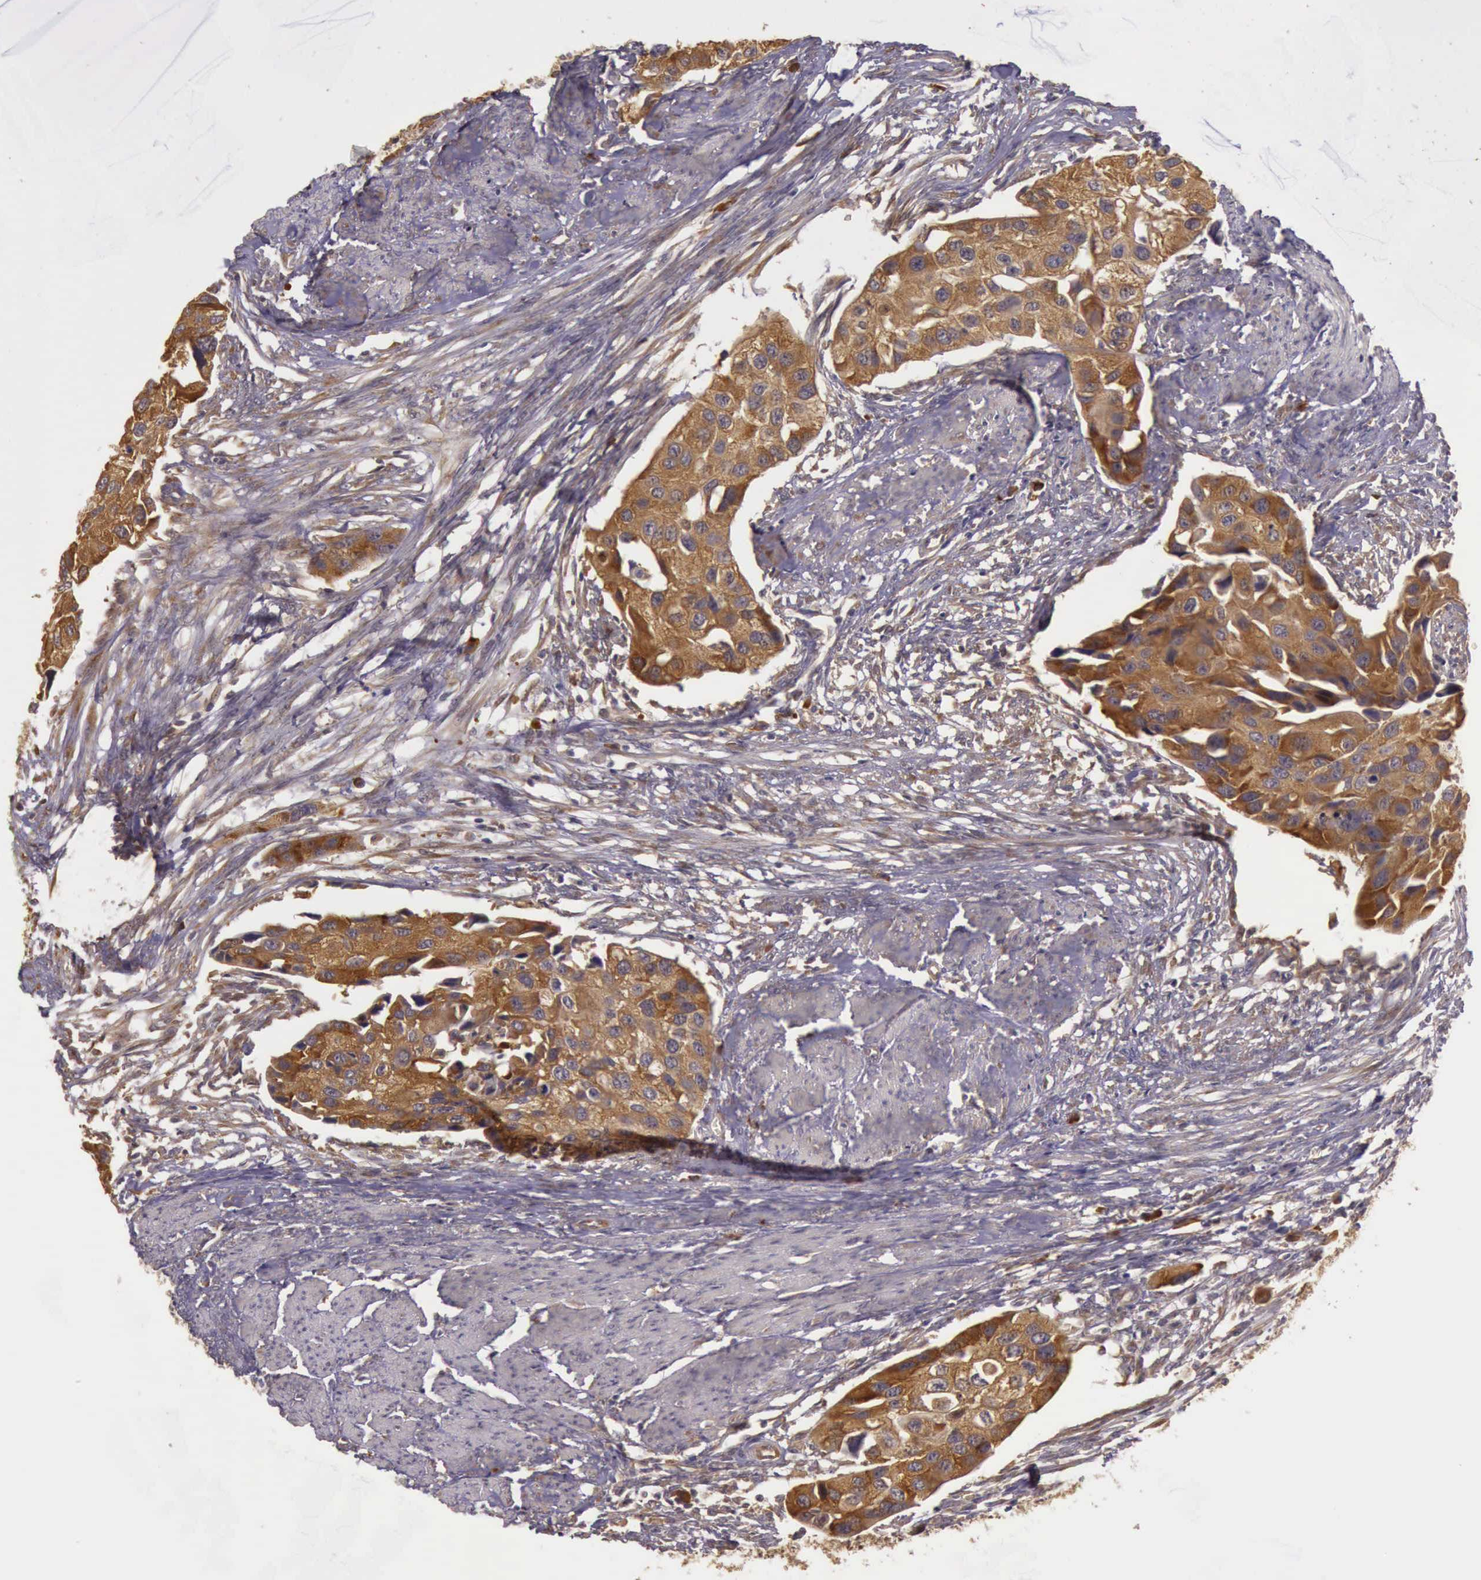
{"staining": {"intensity": "strong", "quantity": ">75%", "location": "cytoplasmic/membranous"}, "tissue": "urothelial cancer", "cell_type": "Tumor cells", "image_type": "cancer", "snomed": [{"axis": "morphology", "description": "Urothelial carcinoma, High grade"}, {"axis": "topography", "description": "Urinary bladder"}], "caption": "Human urothelial cancer stained for a protein (brown) reveals strong cytoplasmic/membranous positive expression in about >75% of tumor cells.", "gene": "EIF5", "patient": {"sex": "male", "age": 55}}